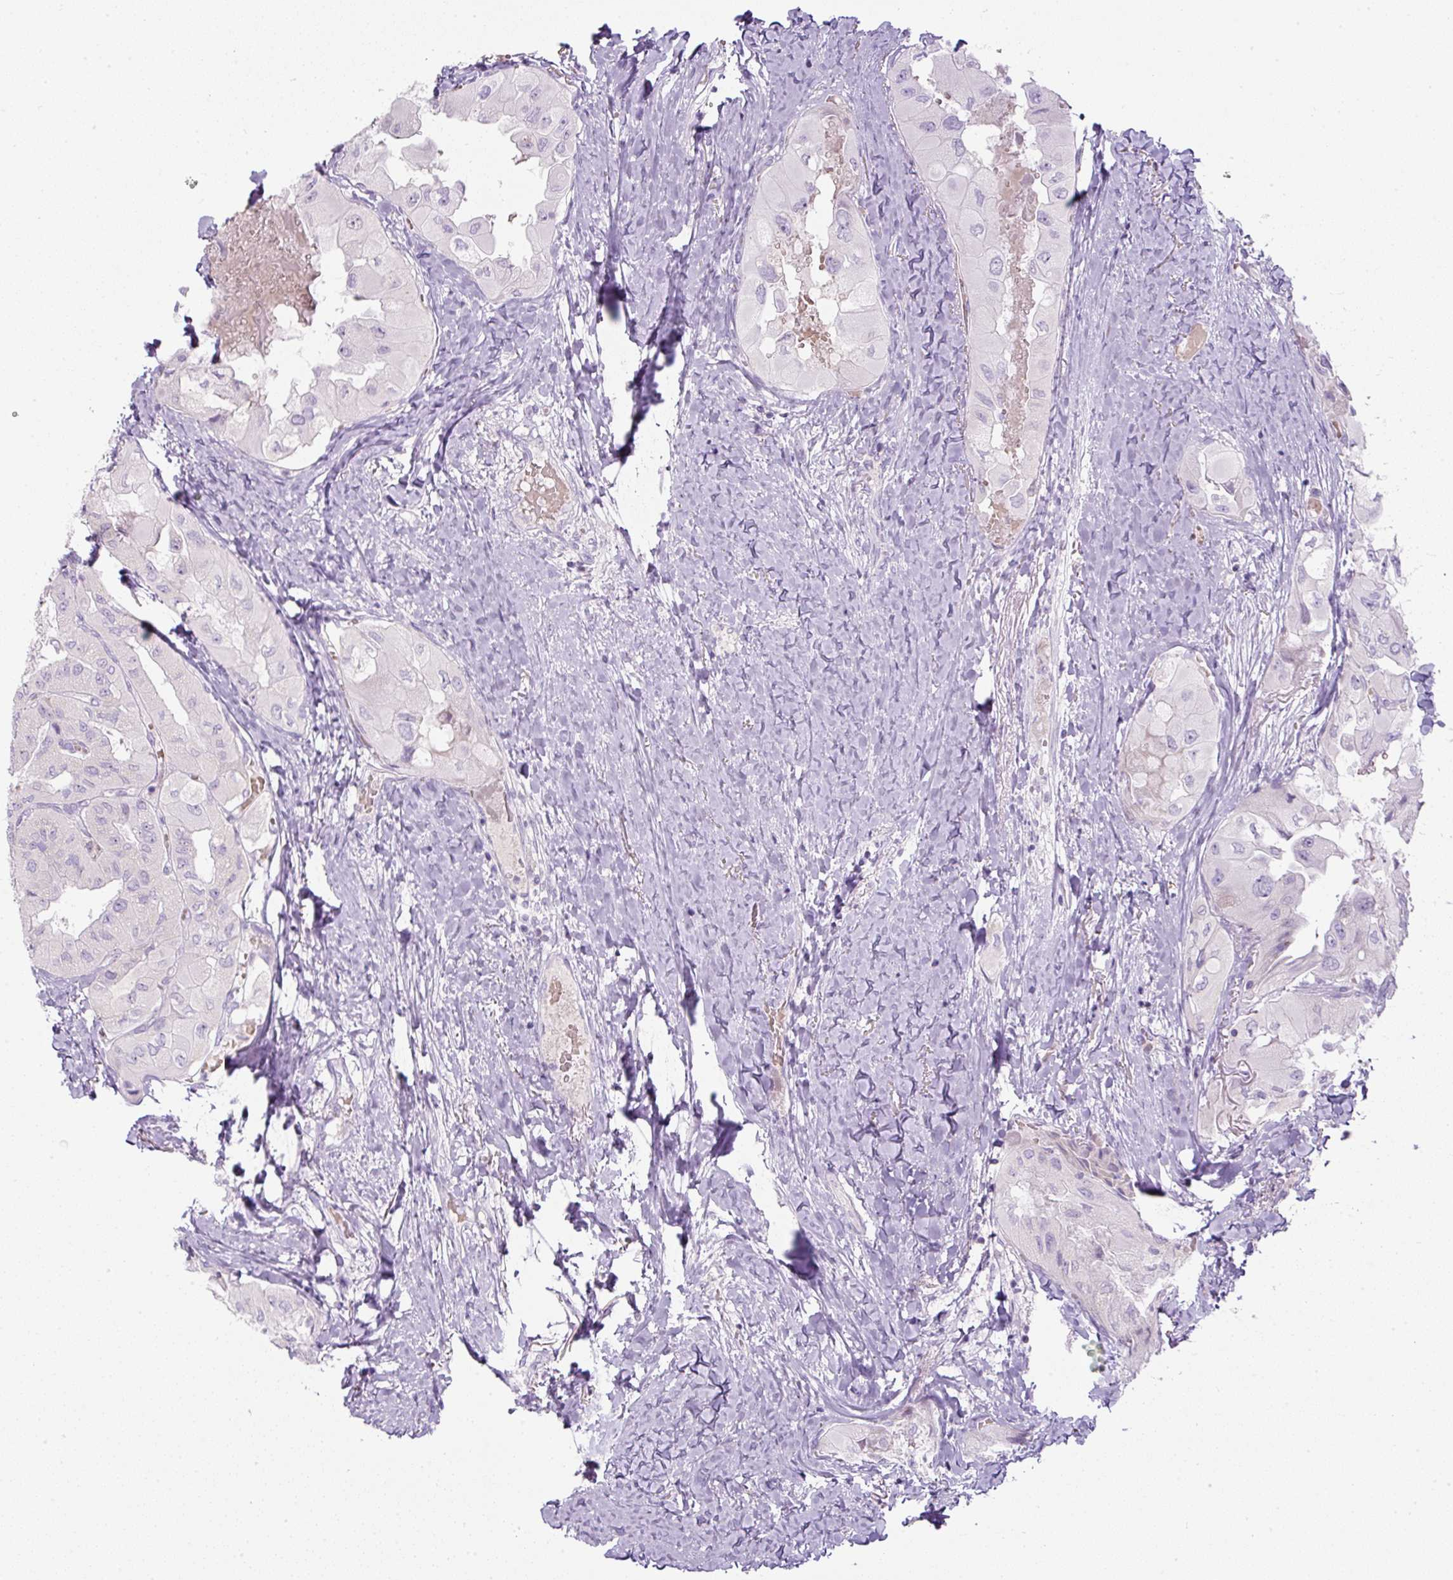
{"staining": {"intensity": "negative", "quantity": "none", "location": "none"}, "tissue": "thyroid cancer", "cell_type": "Tumor cells", "image_type": "cancer", "snomed": [{"axis": "morphology", "description": "Normal tissue, NOS"}, {"axis": "morphology", "description": "Papillary adenocarcinoma, NOS"}, {"axis": "topography", "description": "Thyroid gland"}], "caption": "Human thyroid cancer (papillary adenocarcinoma) stained for a protein using immunohistochemistry demonstrates no staining in tumor cells.", "gene": "FGFBP3", "patient": {"sex": "female", "age": 59}}